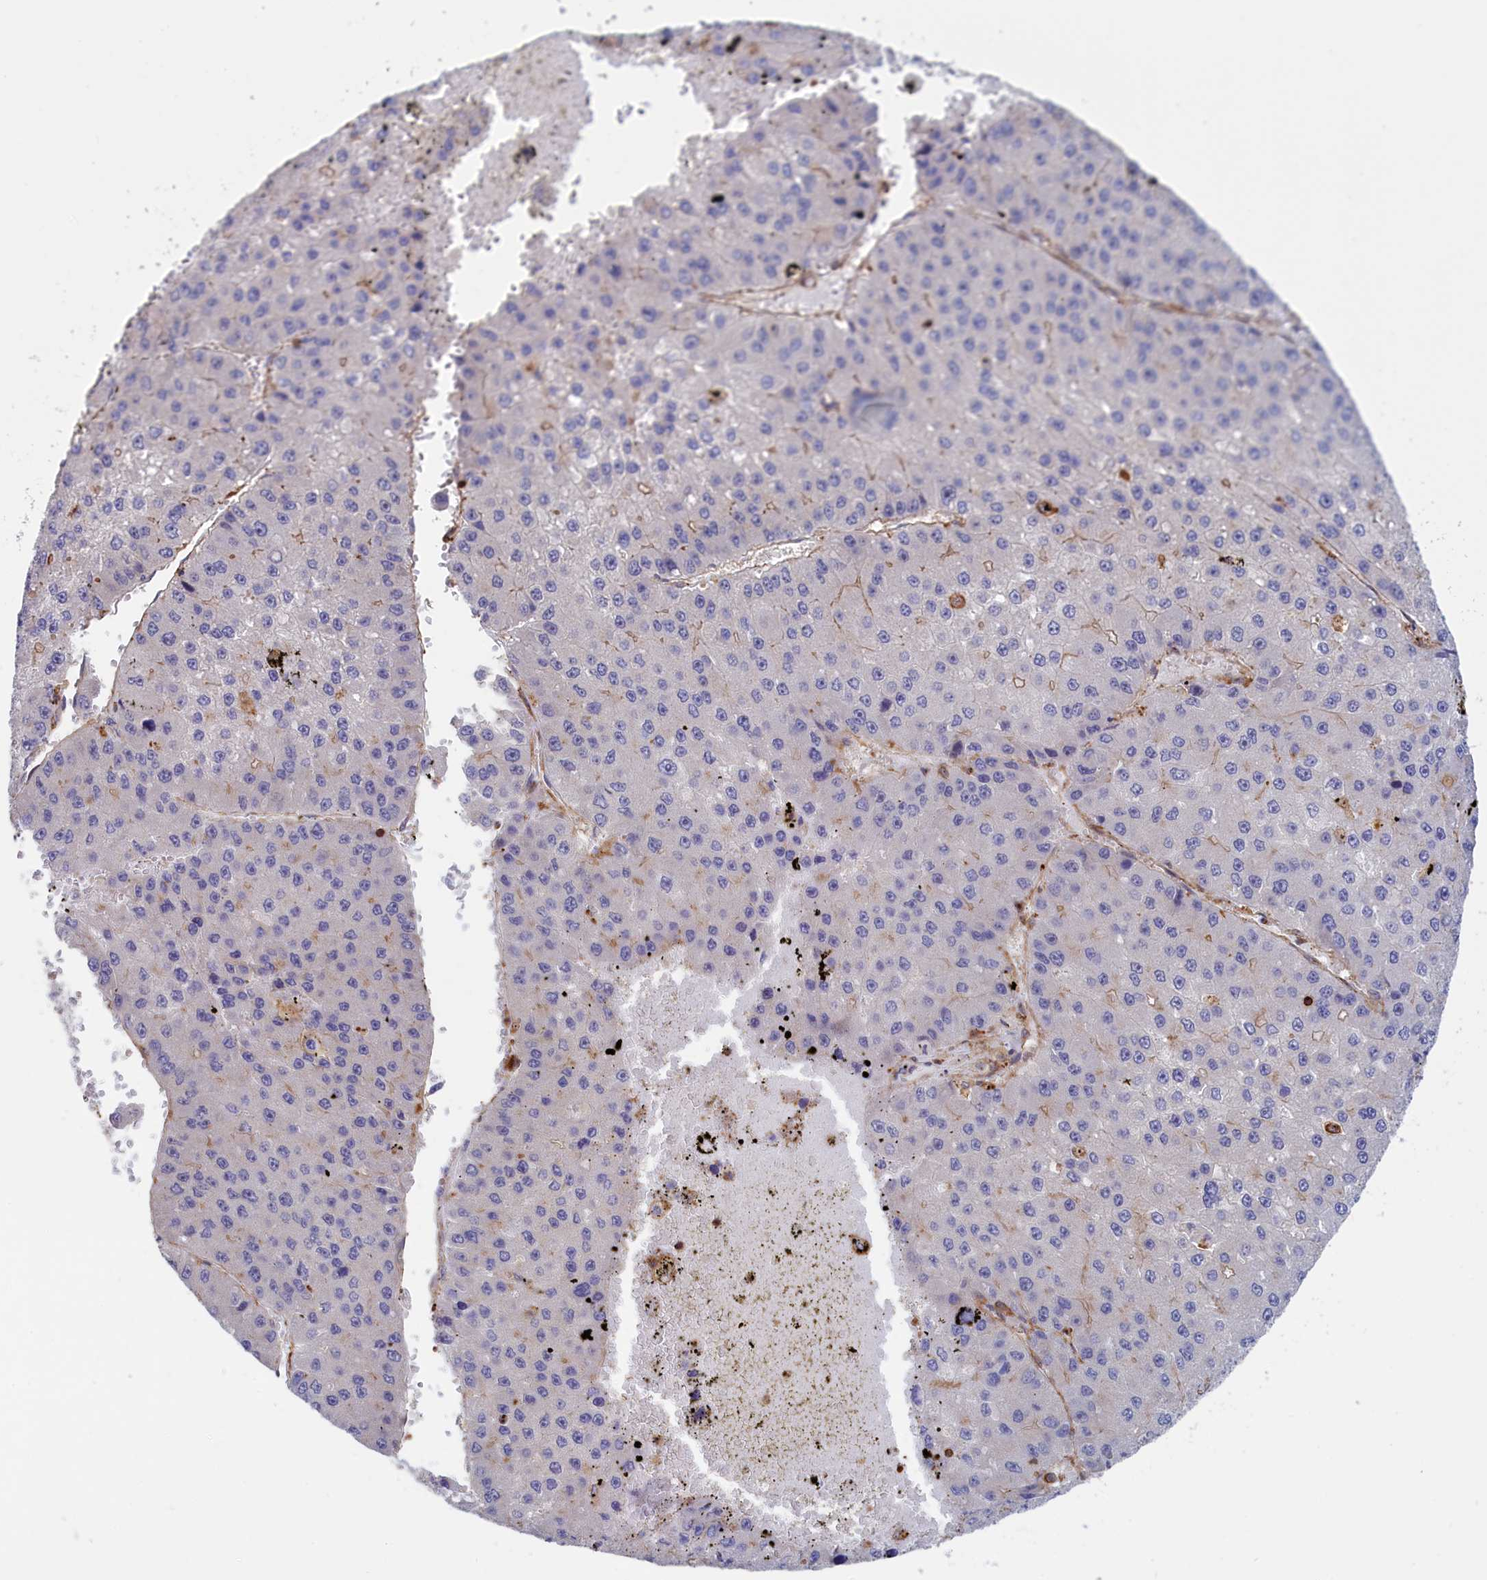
{"staining": {"intensity": "negative", "quantity": "none", "location": "none"}, "tissue": "liver cancer", "cell_type": "Tumor cells", "image_type": "cancer", "snomed": [{"axis": "morphology", "description": "Carcinoma, Hepatocellular, NOS"}, {"axis": "topography", "description": "Liver"}], "caption": "Tumor cells show no significant positivity in hepatocellular carcinoma (liver).", "gene": "ANKRD27", "patient": {"sex": "female", "age": 73}}